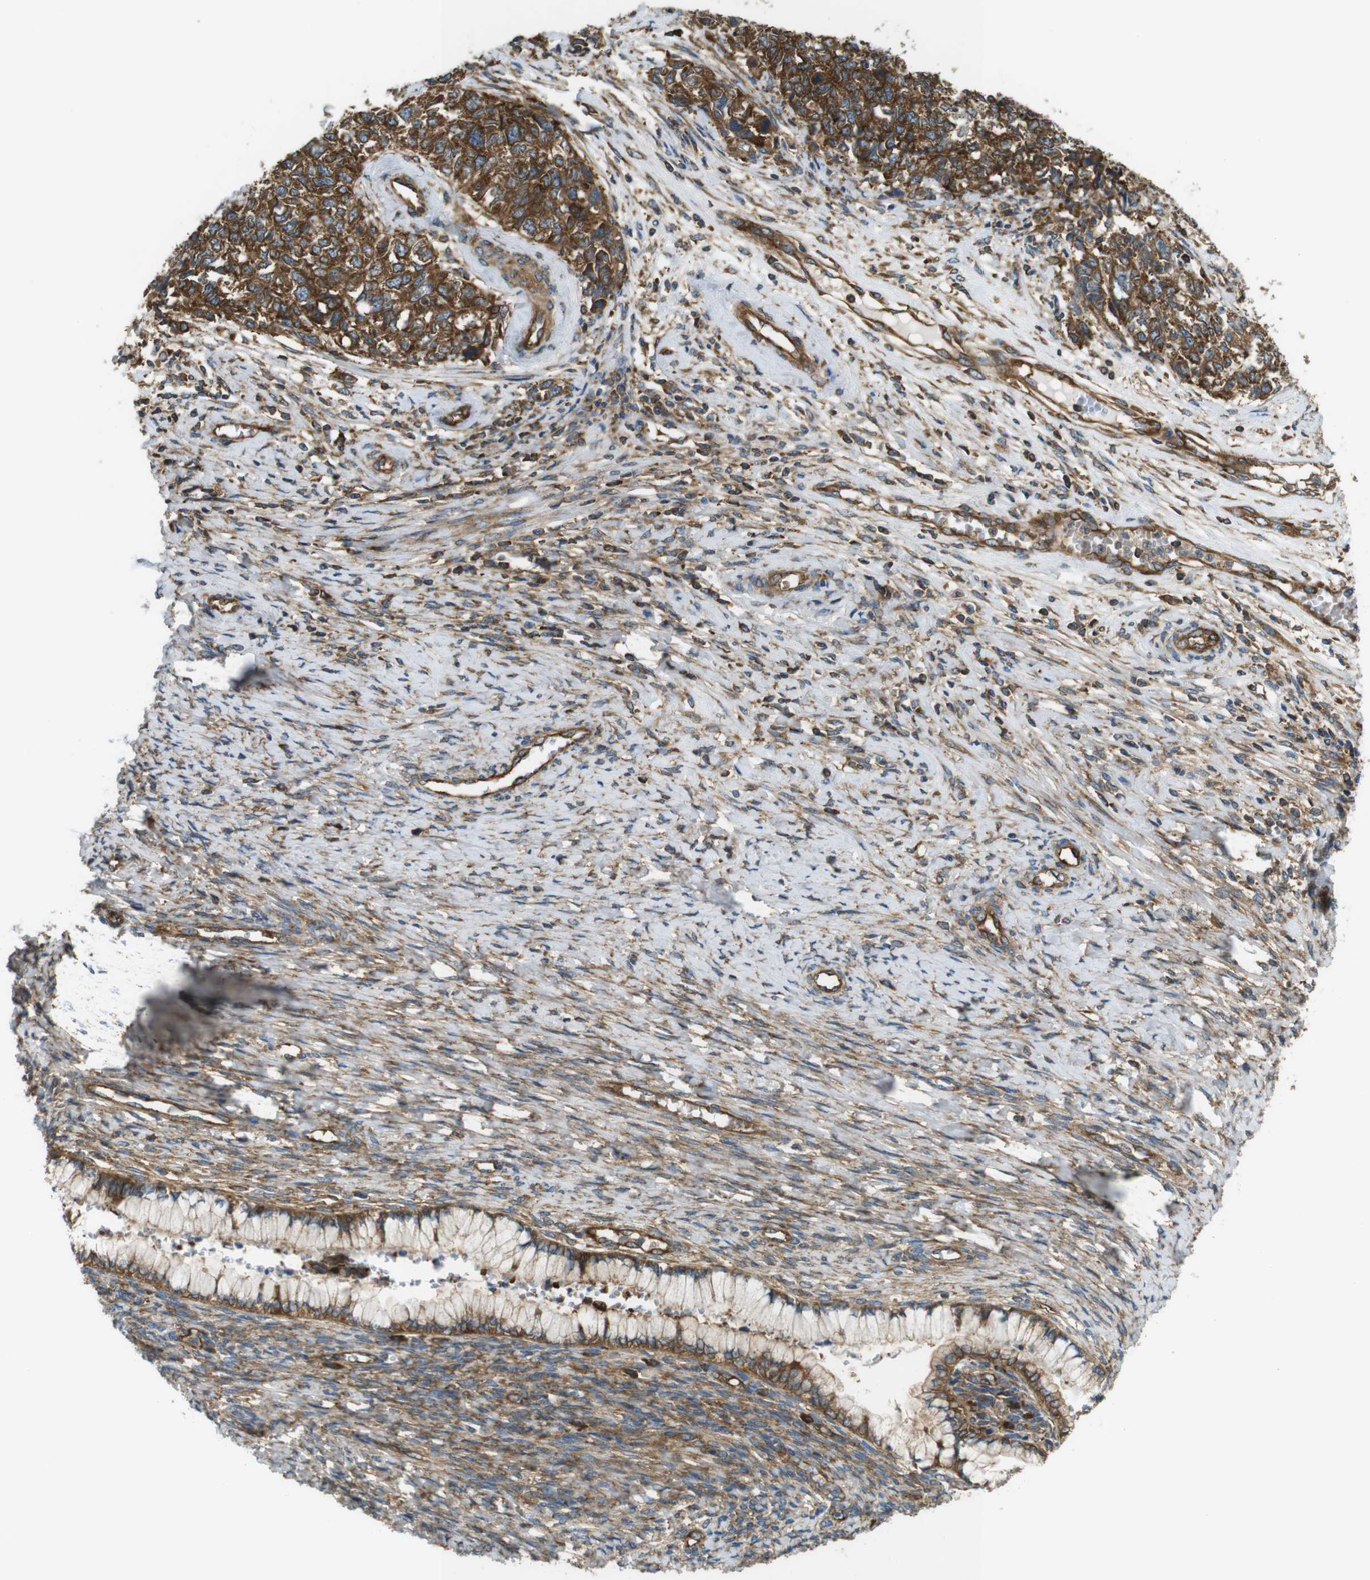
{"staining": {"intensity": "strong", "quantity": ">75%", "location": "cytoplasmic/membranous"}, "tissue": "cervical cancer", "cell_type": "Tumor cells", "image_type": "cancer", "snomed": [{"axis": "morphology", "description": "Squamous cell carcinoma, NOS"}, {"axis": "topography", "description": "Cervix"}], "caption": "Cervical cancer (squamous cell carcinoma) was stained to show a protein in brown. There is high levels of strong cytoplasmic/membranous positivity in about >75% of tumor cells.", "gene": "TSC1", "patient": {"sex": "female", "age": 63}}